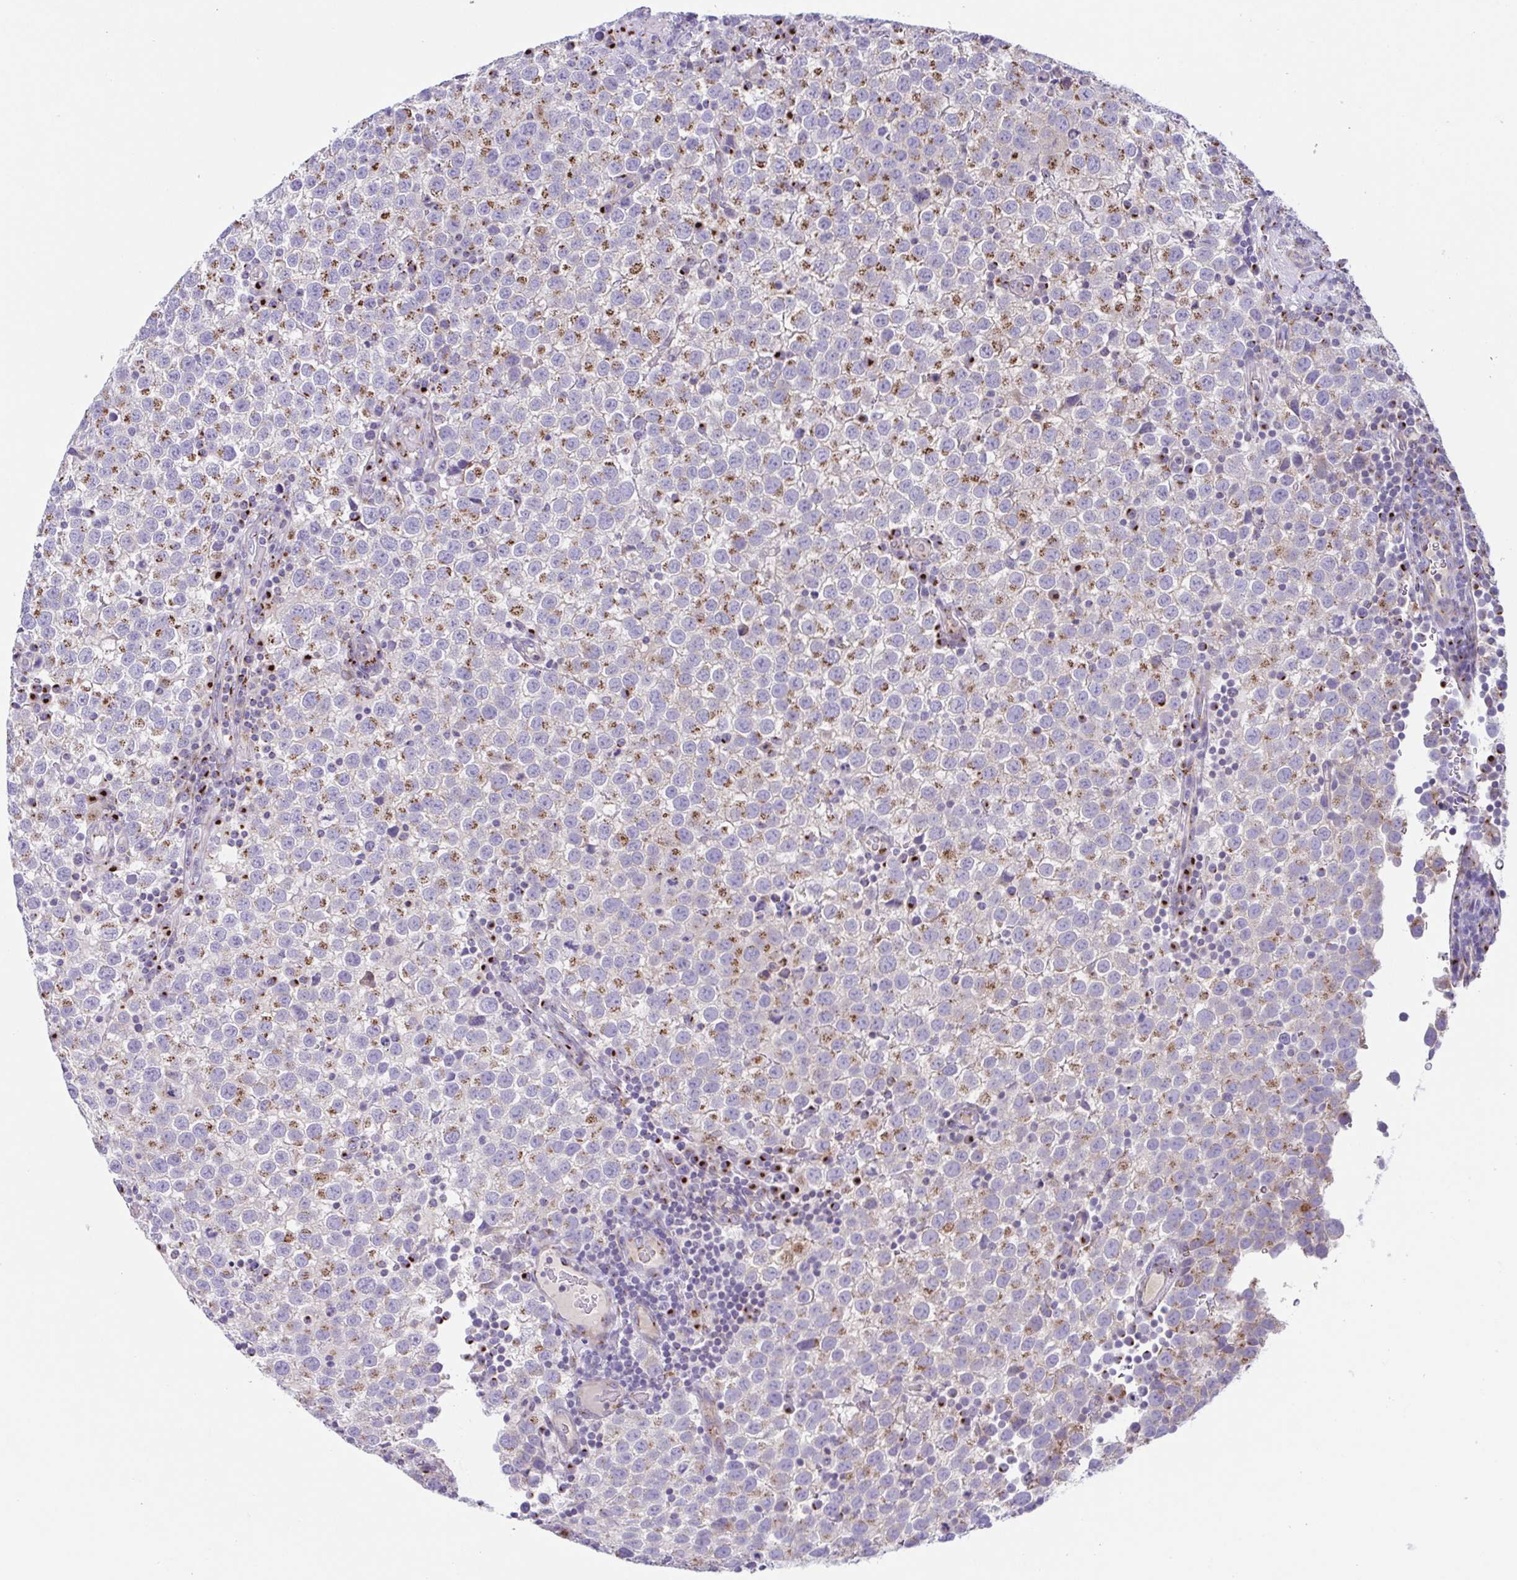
{"staining": {"intensity": "moderate", "quantity": "25%-75%", "location": "cytoplasmic/membranous"}, "tissue": "testis cancer", "cell_type": "Tumor cells", "image_type": "cancer", "snomed": [{"axis": "morphology", "description": "Seminoma, NOS"}, {"axis": "topography", "description": "Testis"}], "caption": "Seminoma (testis) stained for a protein (brown) shows moderate cytoplasmic/membranous positive staining in about 25%-75% of tumor cells.", "gene": "COL17A1", "patient": {"sex": "male", "age": 34}}